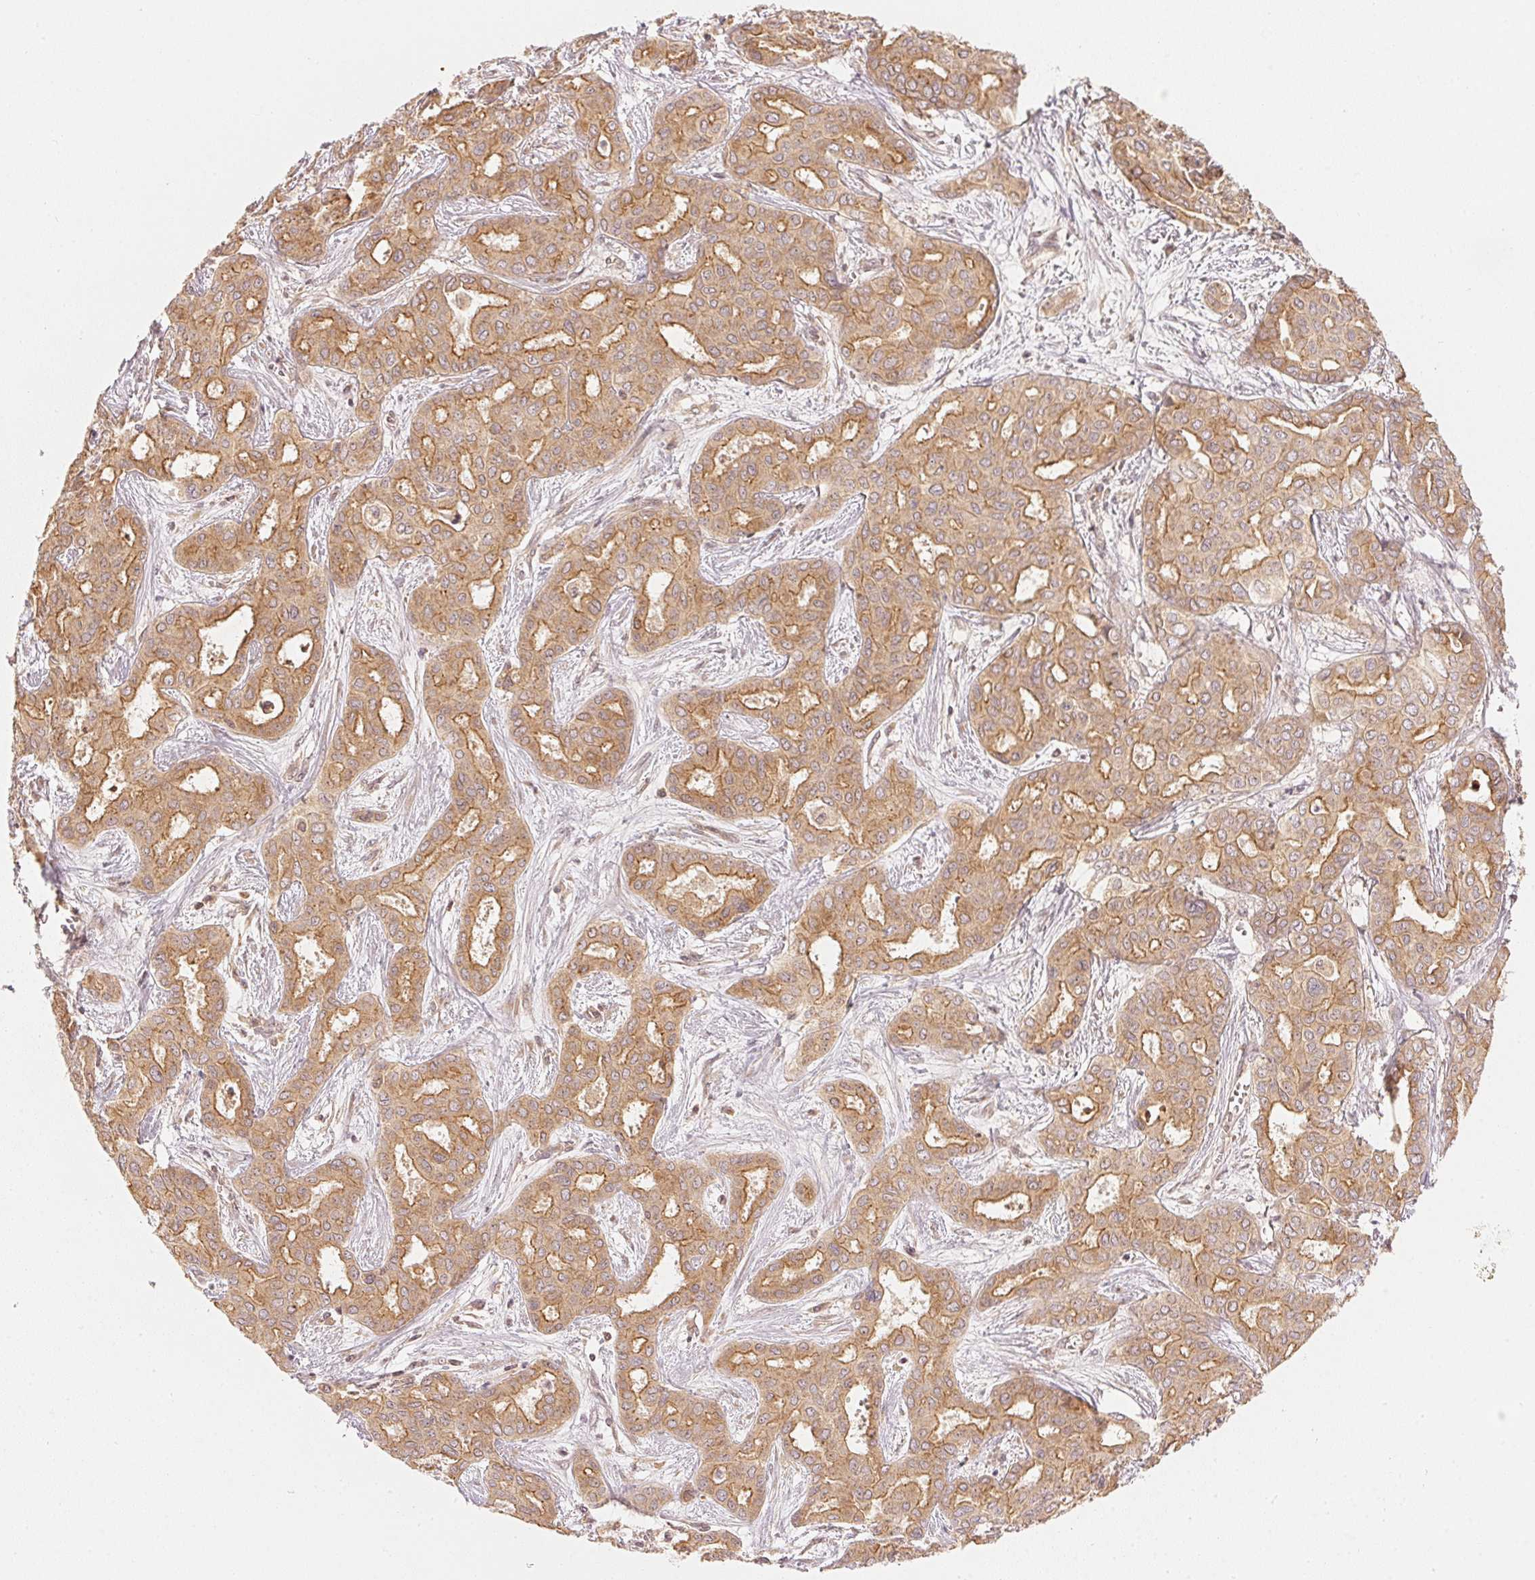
{"staining": {"intensity": "moderate", "quantity": ">75%", "location": "cytoplasmic/membranous"}, "tissue": "liver cancer", "cell_type": "Tumor cells", "image_type": "cancer", "snomed": [{"axis": "morphology", "description": "Cholangiocarcinoma"}, {"axis": "topography", "description": "Liver"}], "caption": "A brown stain labels moderate cytoplasmic/membranous expression of a protein in human liver cholangiocarcinoma tumor cells. The protein of interest is shown in brown color, while the nuclei are stained blue.", "gene": "WDR54", "patient": {"sex": "female", "age": 64}}